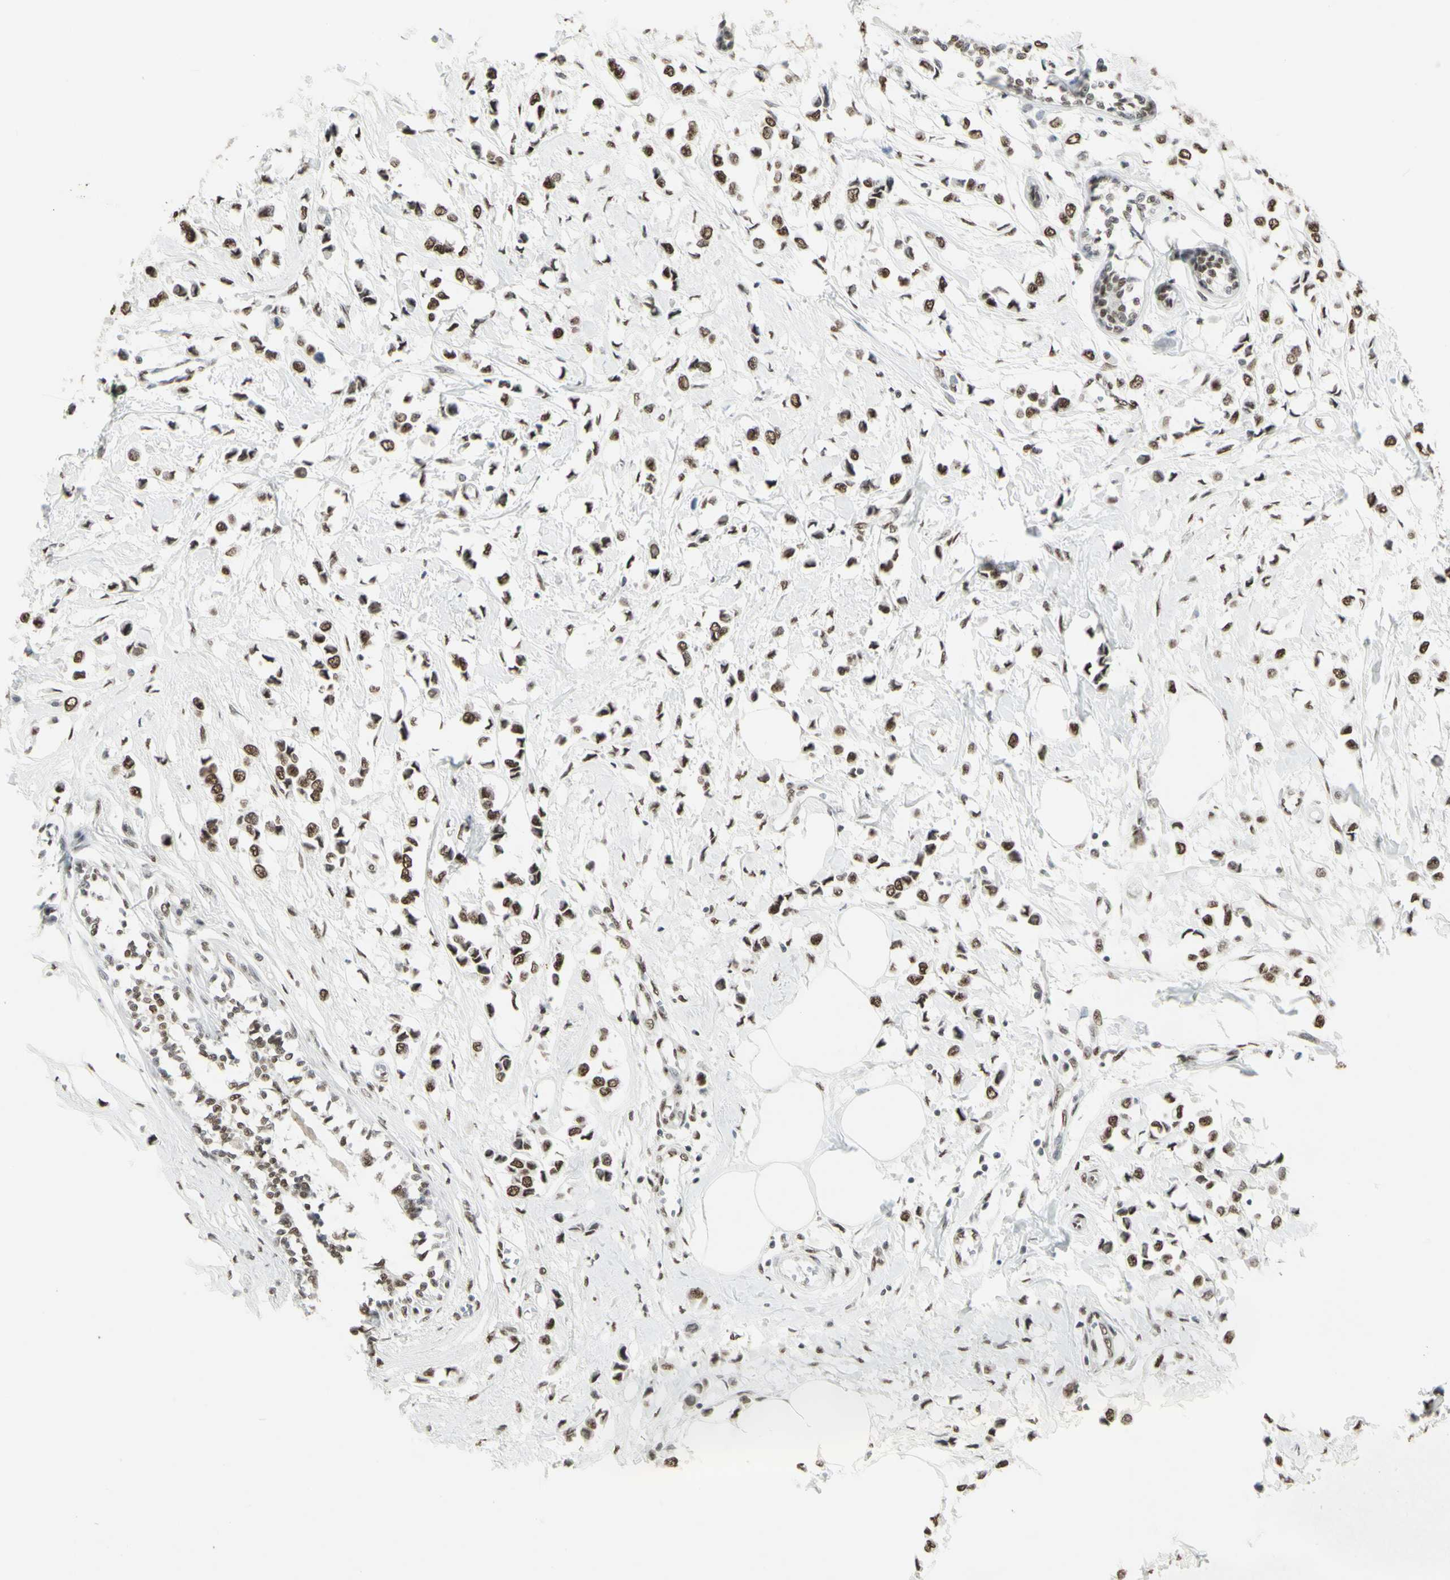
{"staining": {"intensity": "moderate", "quantity": ">75%", "location": "nuclear"}, "tissue": "breast cancer", "cell_type": "Tumor cells", "image_type": "cancer", "snomed": [{"axis": "morphology", "description": "Lobular carcinoma"}, {"axis": "topography", "description": "Breast"}], "caption": "An image of human breast cancer stained for a protein reveals moderate nuclear brown staining in tumor cells. The protein of interest is shown in brown color, while the nuclei are stained blue.", "gene": "TRIM28", "patient": {"sex": "female", "age": 51}}